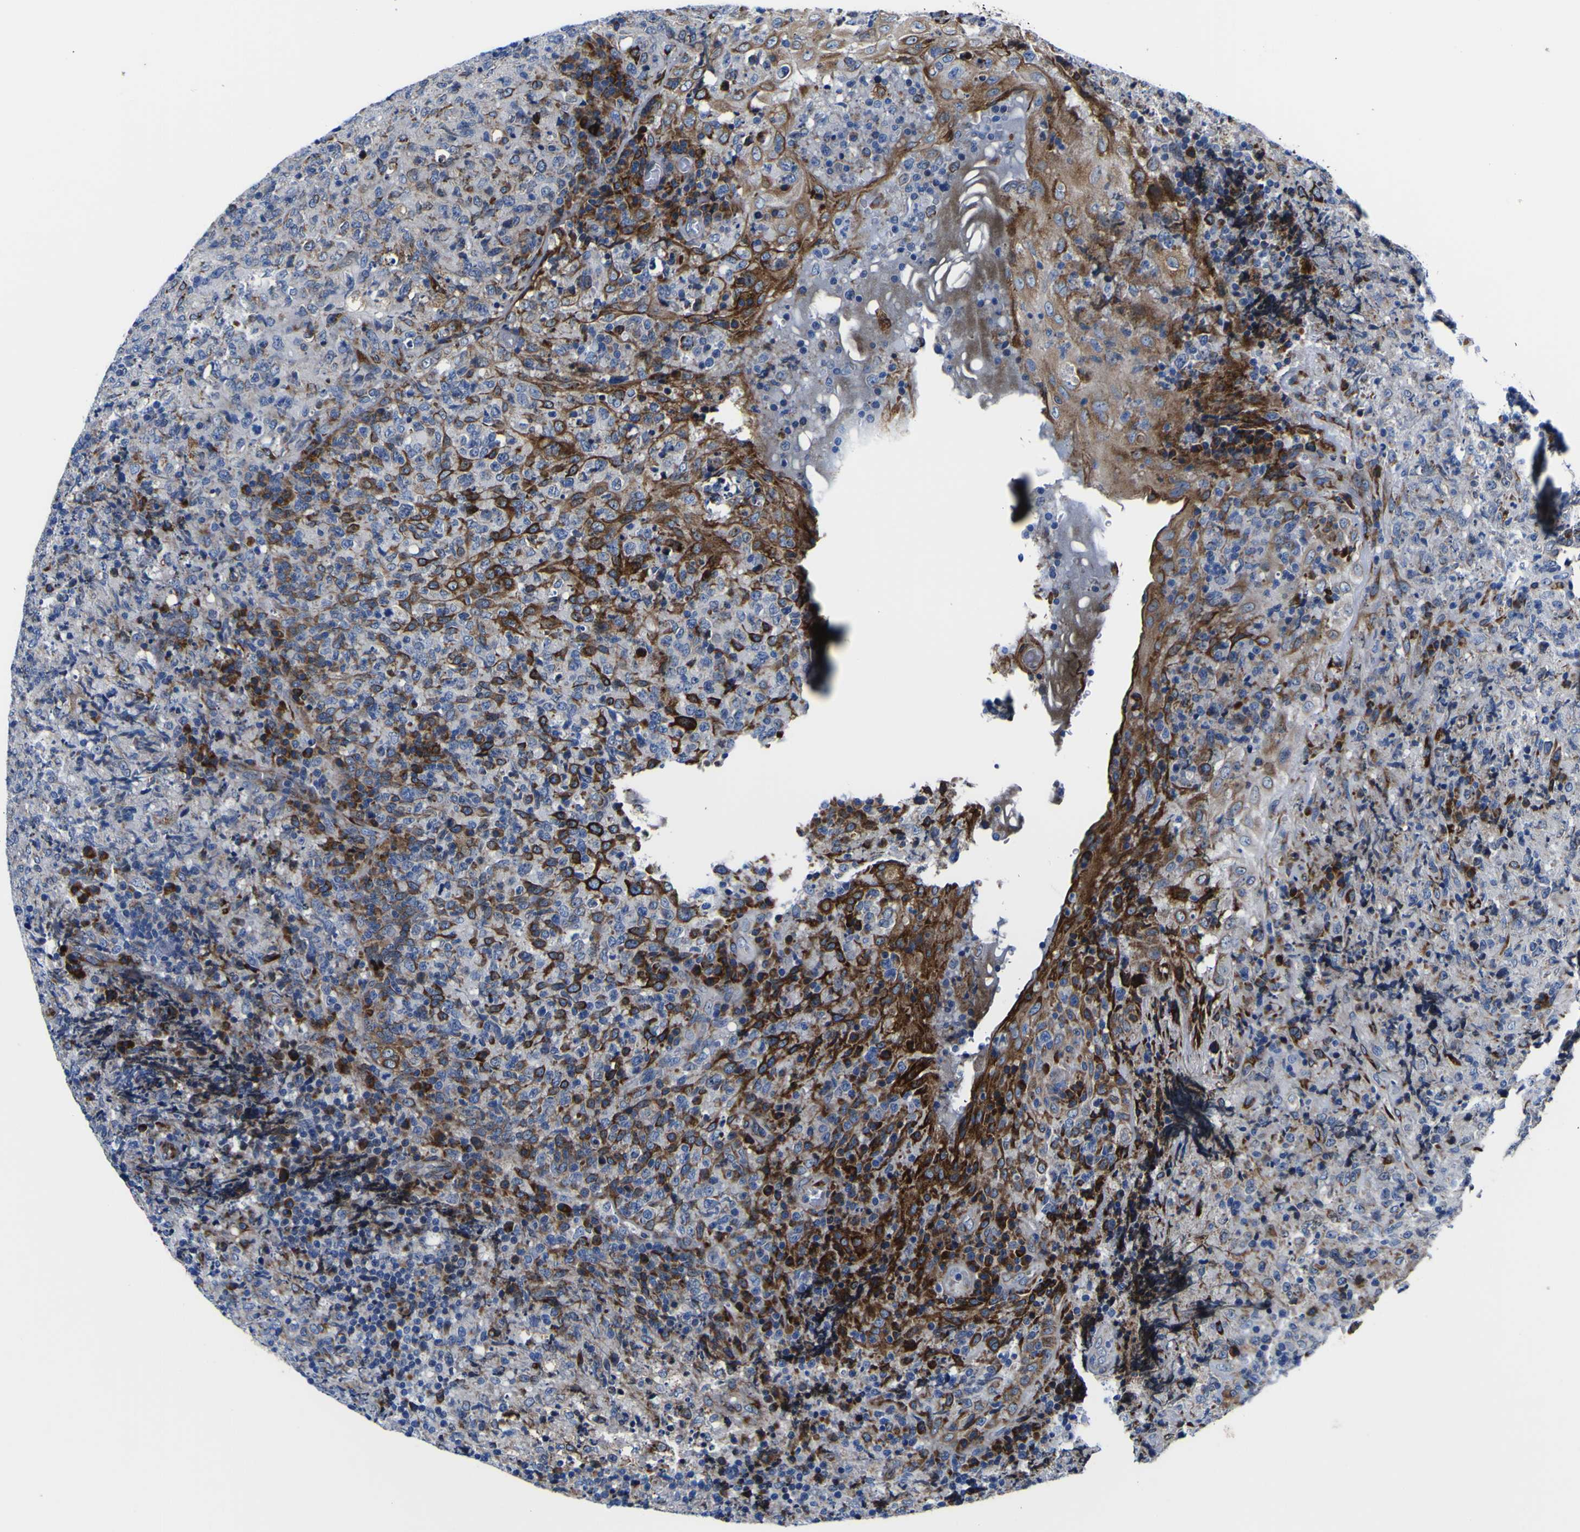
{"staining": {"intensity": "moderate", "quantity": "25%-75%", "location": "cytoplasmic/membranous"}, "tissue": "lymphoma", "cell_type": "Tumor cells", "image_type": "cancer", "snomed": [{"axis": "morphology", "description": "Malignant lymphoma, non-Hodgkin's type, High grade"}, {"axis": "topography", "description": "Tonsil"}], "caption": "This micrograph reveals lymphoma stained with IHC to label a protein in brown. The cytoplasmic/membranous of tumor cells show moderate positivity for the protein. Nuclei are counter-stained blue.", "gene": "SCD", "patient": {"sex": "female", "age": 36}}